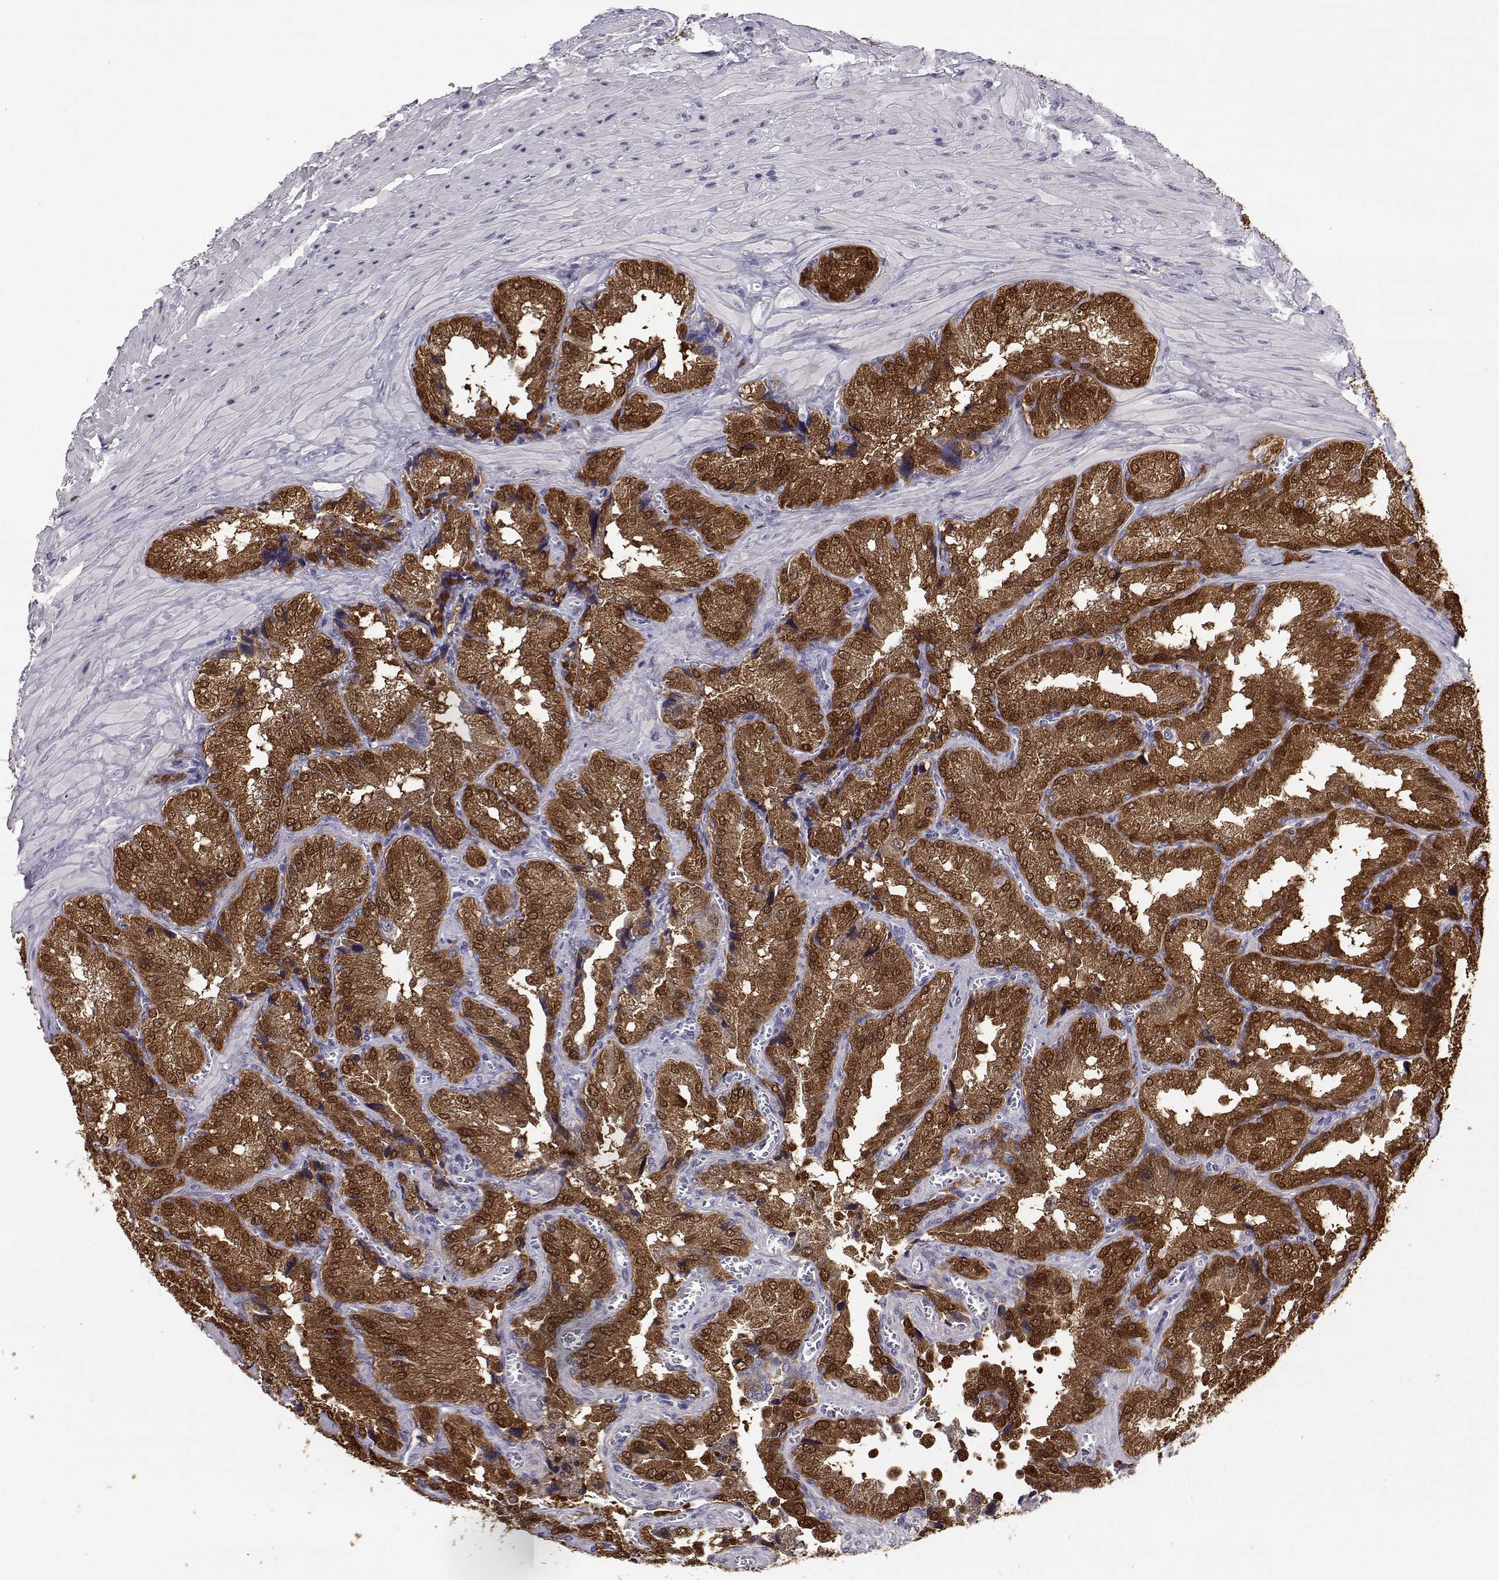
{"staining": {"intensity": "strong", "quantity": ">75%", "location": "cytoplasmic/membranous,nuclear"}, "tissue": "seminal vesicle", "cell_type": "Glandular cells", "image_type": "normal", "snomed": [{"axis": "morphology", "description": "Normal tissue, NOS"}, {"axis": "topography", "description": "Seminal veicle"}], "caption": "DAB immunohistochemical staining of benign human seminal vesicle demonstrates strong cytoplasmic/membranous,nuclear protein staining in approximately >75% of glandular cells. Nuclei are stained in blue.", "gene": "AKR1B1", "patient": {"sex": "male", "age": 37}}